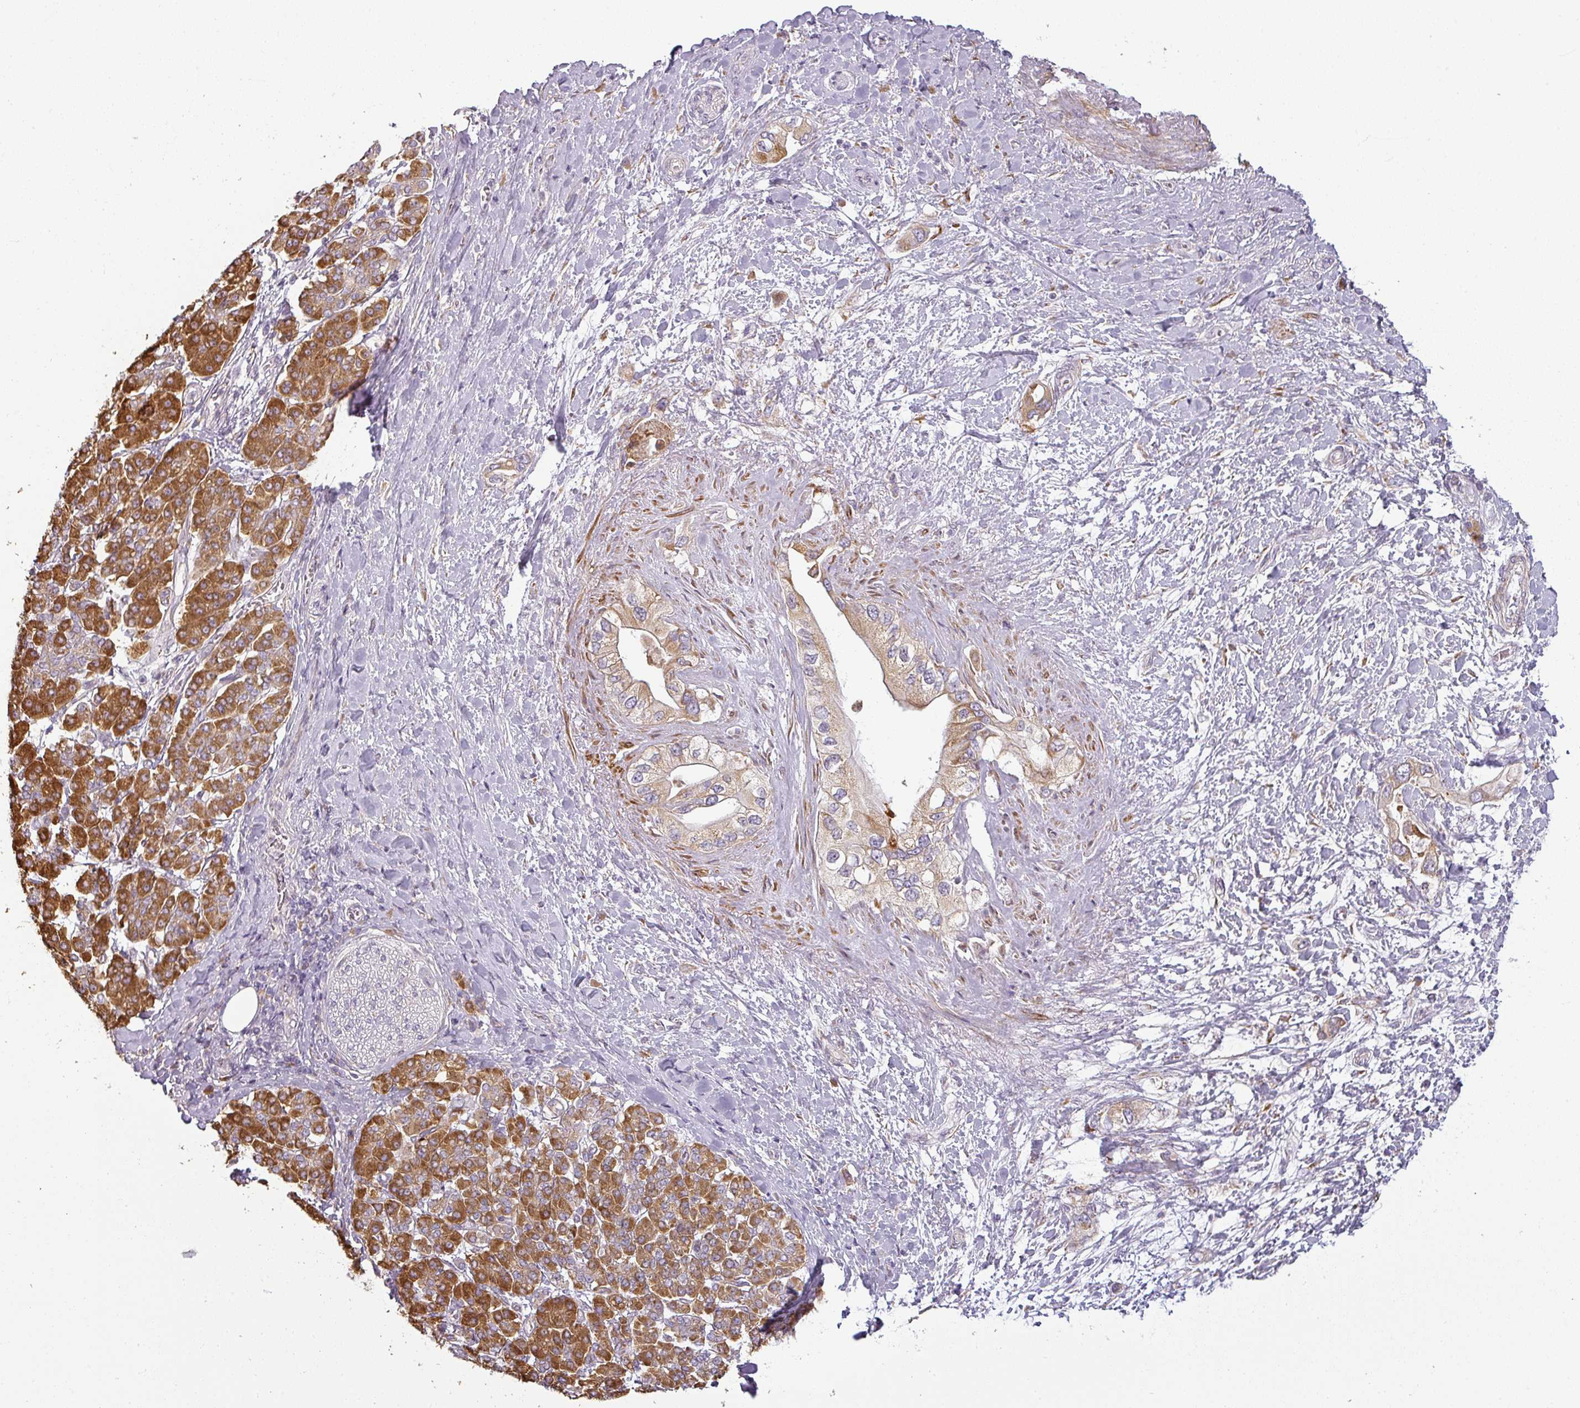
{"staining": {"intensity": "moderate", "quantity": "25%-75%", "location": "cytoplasmic/membranous"}, "tissue": "pancreatic cancer", "cell_type": "Tumor cells", "image_type": "cancer", "snomed": [{"axis": "morphology", "description": "Inflammation, NOS"}, {"axis": "morphology", "description": "Adenocarcinoma, NOS"}, {"axis": "topography", "description": "Pancreas"}], "caption": "Approximately 25%-75% of tumor cells in pancreatic cancer demonstrate moderate cytoplasmic/membranous protein positivity as visualized by brown immunohistochemical staining.", "gene": "CCDC144A", "patient": {"sex": "female", "age": 56}}